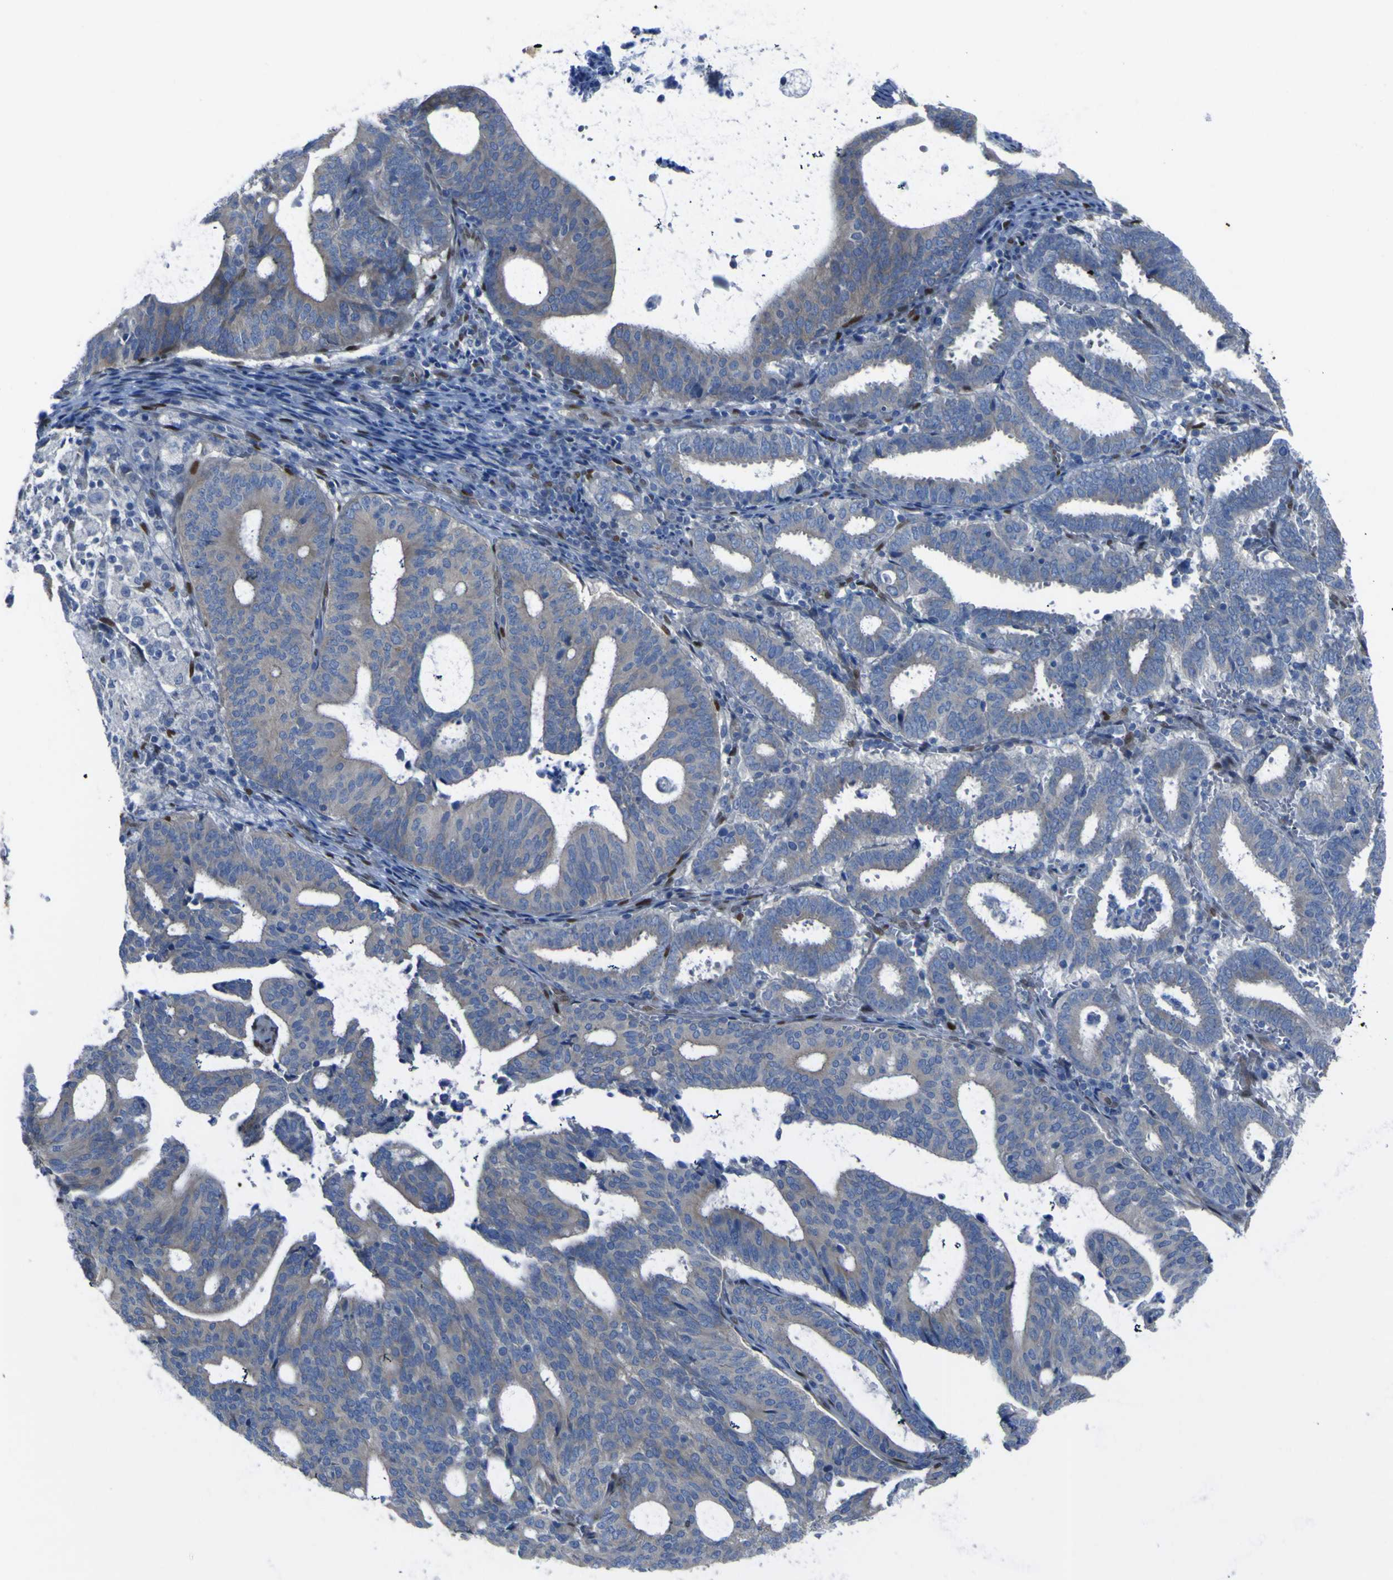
{"staining": {"intensity": "weak", "quantity": "25%-75%", "location": "cytoplasmic/membranous"}, "tissue": "endometrial cancer", "cell_type": "Tumor cells", "image_type": "cancer", "snomed": [{"axis": "morphology", "description": "Adenocarcinoma, NOS"}, {"axis": "topography", "description": "Uterus"}], "caption": "Brown immunohistochemical staining in human endometrial cancer (adenocarcinoma) demonstrates weak cytoplasmic/membranous staining in approximately 25%-75% of tumor cells.", "gene": "LRRN1", "patient": {"sex": "female", "age": 83}}